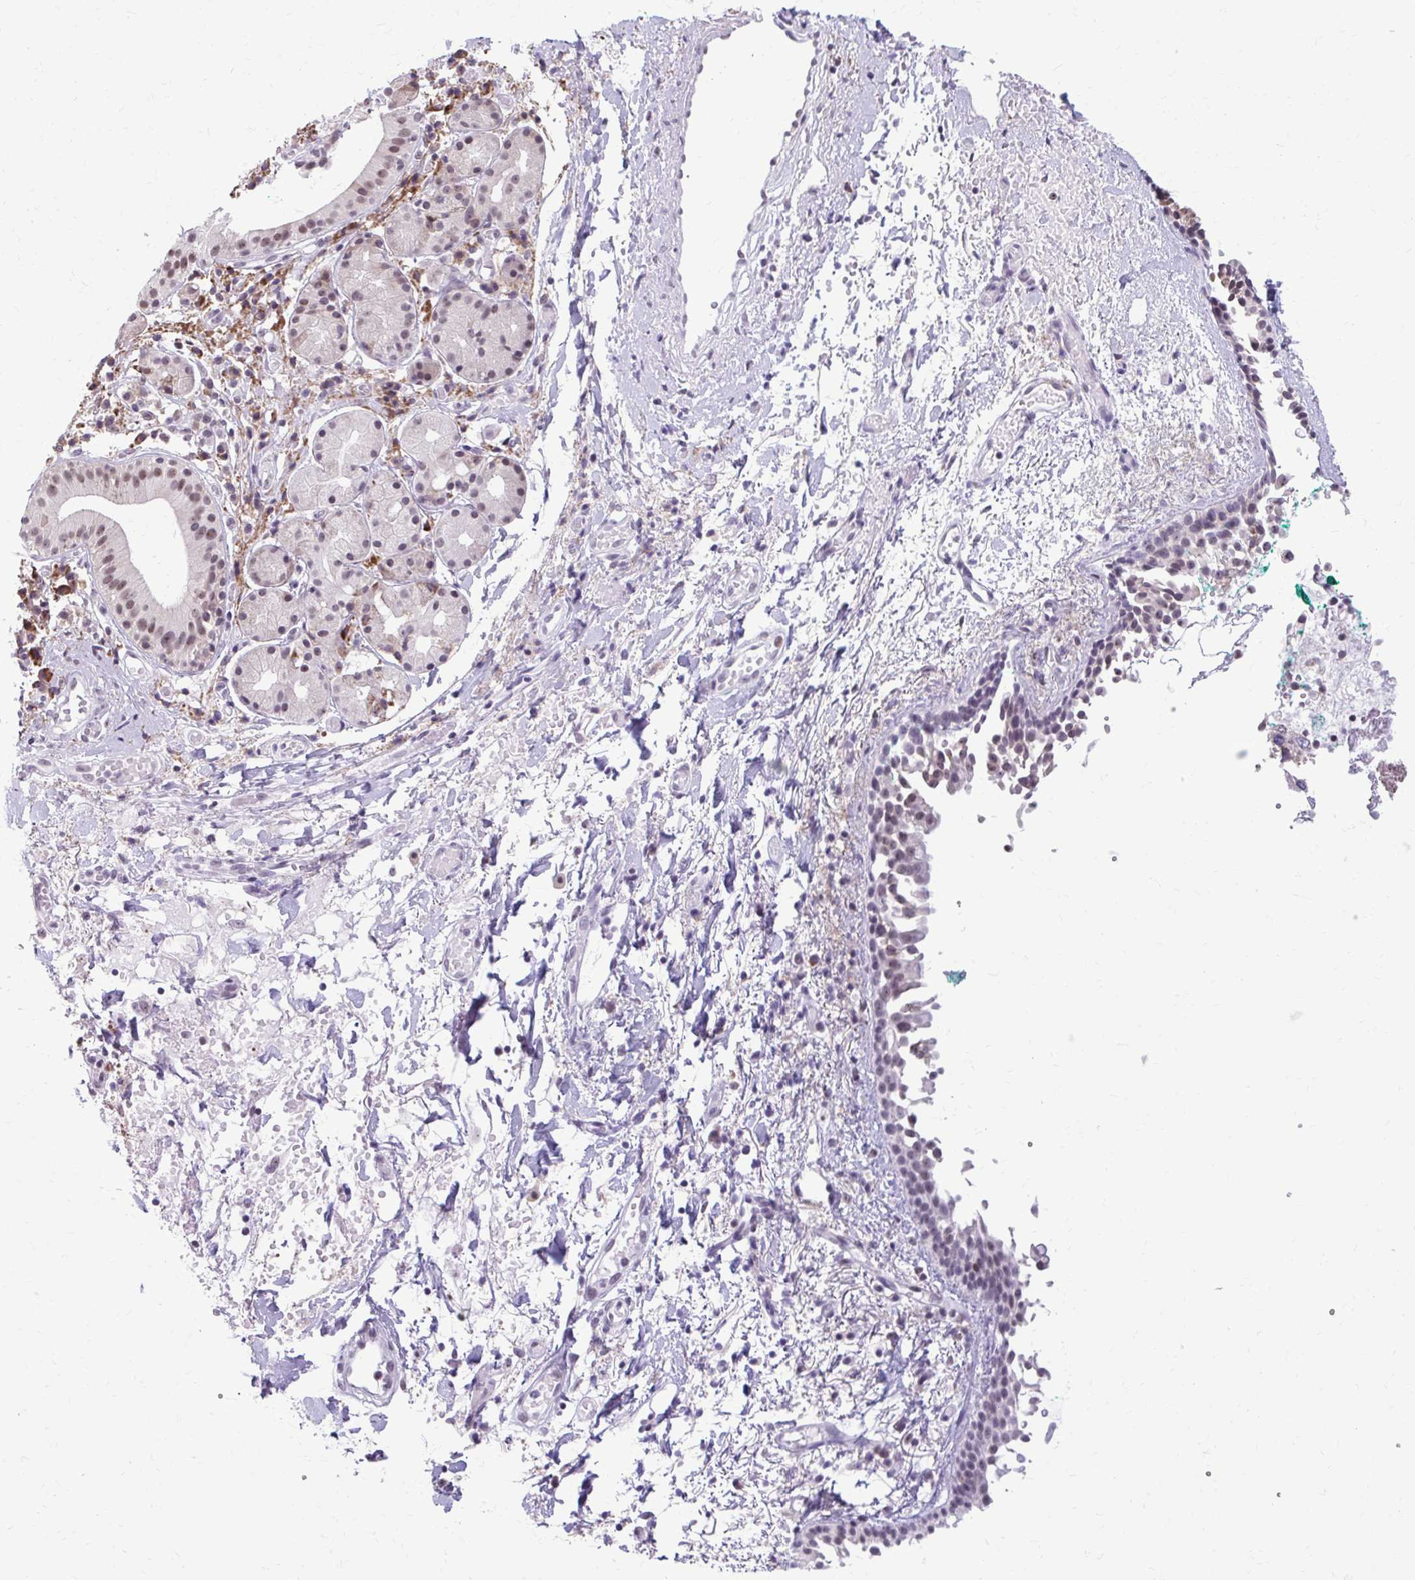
{"staining": {"intensity": "moderate", "quantity": "25%-75%", "location": "nuclear"}, "tissue": "nasopharynx", "cell_type": "Respiratory epithelial cells", "image_type": "normal", "snomed": [{"axis": "morphology", "description": "Normal tissue, NOS"}, {"axis": "morphology", "description": "Basal cell carcinoma"}, {"axis": "topography", "description": "Cartilage tissue"}, {"axis": "topography", "description": "Nasopharynx"}, {"axis": "topography", "description": "Oral tissue"}], "caption": "DAB immunohistochemical staining of unremarkable human nasopharynx exhibits moderate nuclear protein expression in approximately 25%-75% of respiratory epithelial cells. Nuclei are stained in blue.", "gene": "PROSER1", "patient": {"sex": "female", "age": 77}}